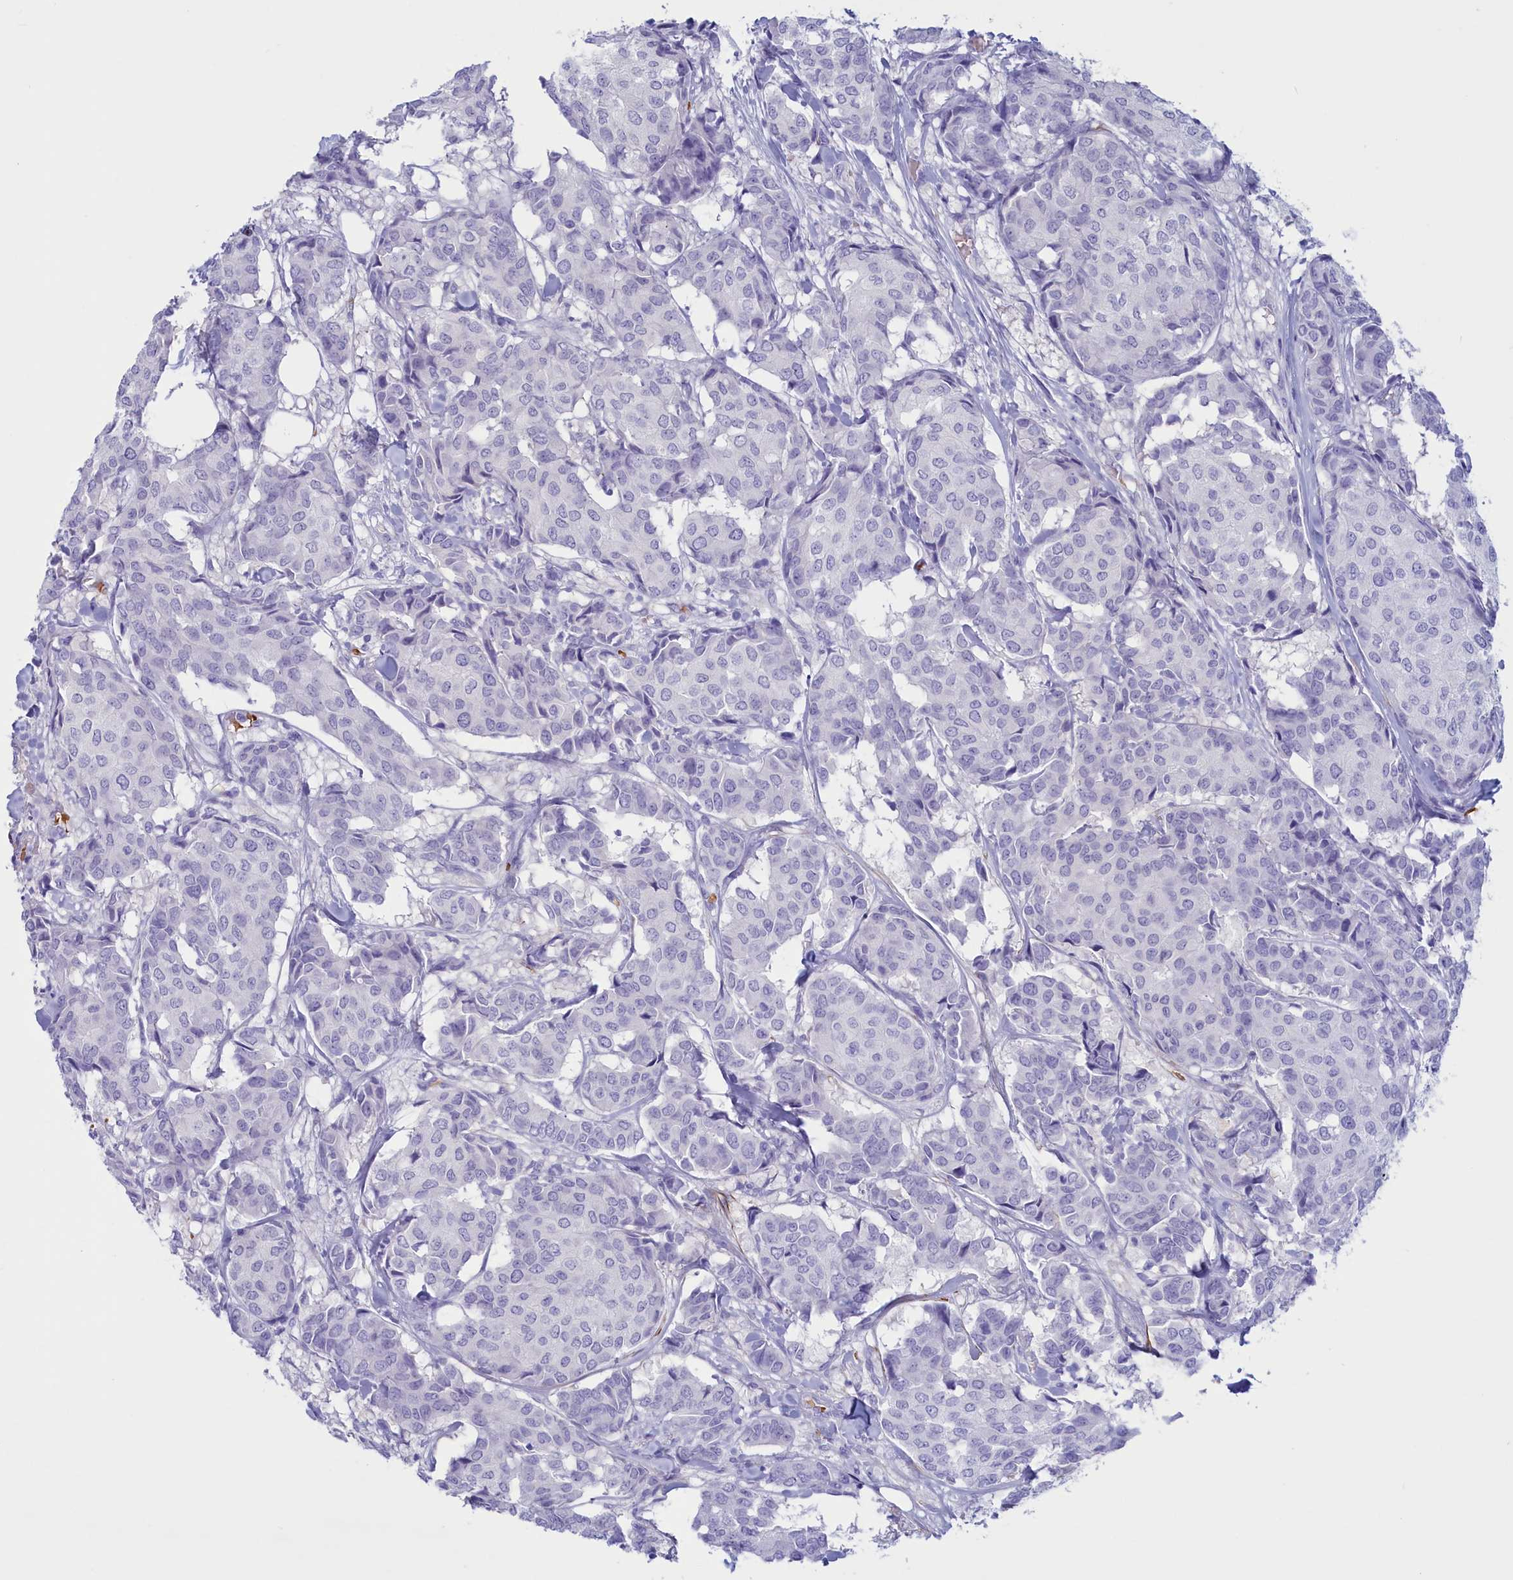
{"staining": {"intensity": "negative", "quantity": "none", "location": "none"}, "tissue": "breast cancer", "cell_type": "Tumor cells", "image_type": "cancer", "snomed": [{"axis": "morphology", "description": "Duct carcinoma"}, {"axis": "topography", "description": "Breast"}], "caption": "High magnification brightfield microscopy of breast infiltrating ductal carcinoma stained with DAB (3,3'-diaminobenzidine) (brown) and counterstained with hematoxylin (blue): tumor cells show no significant positivity.", "gene": "GAPDHS", "patient": {"sex": "female", "age": 75}}